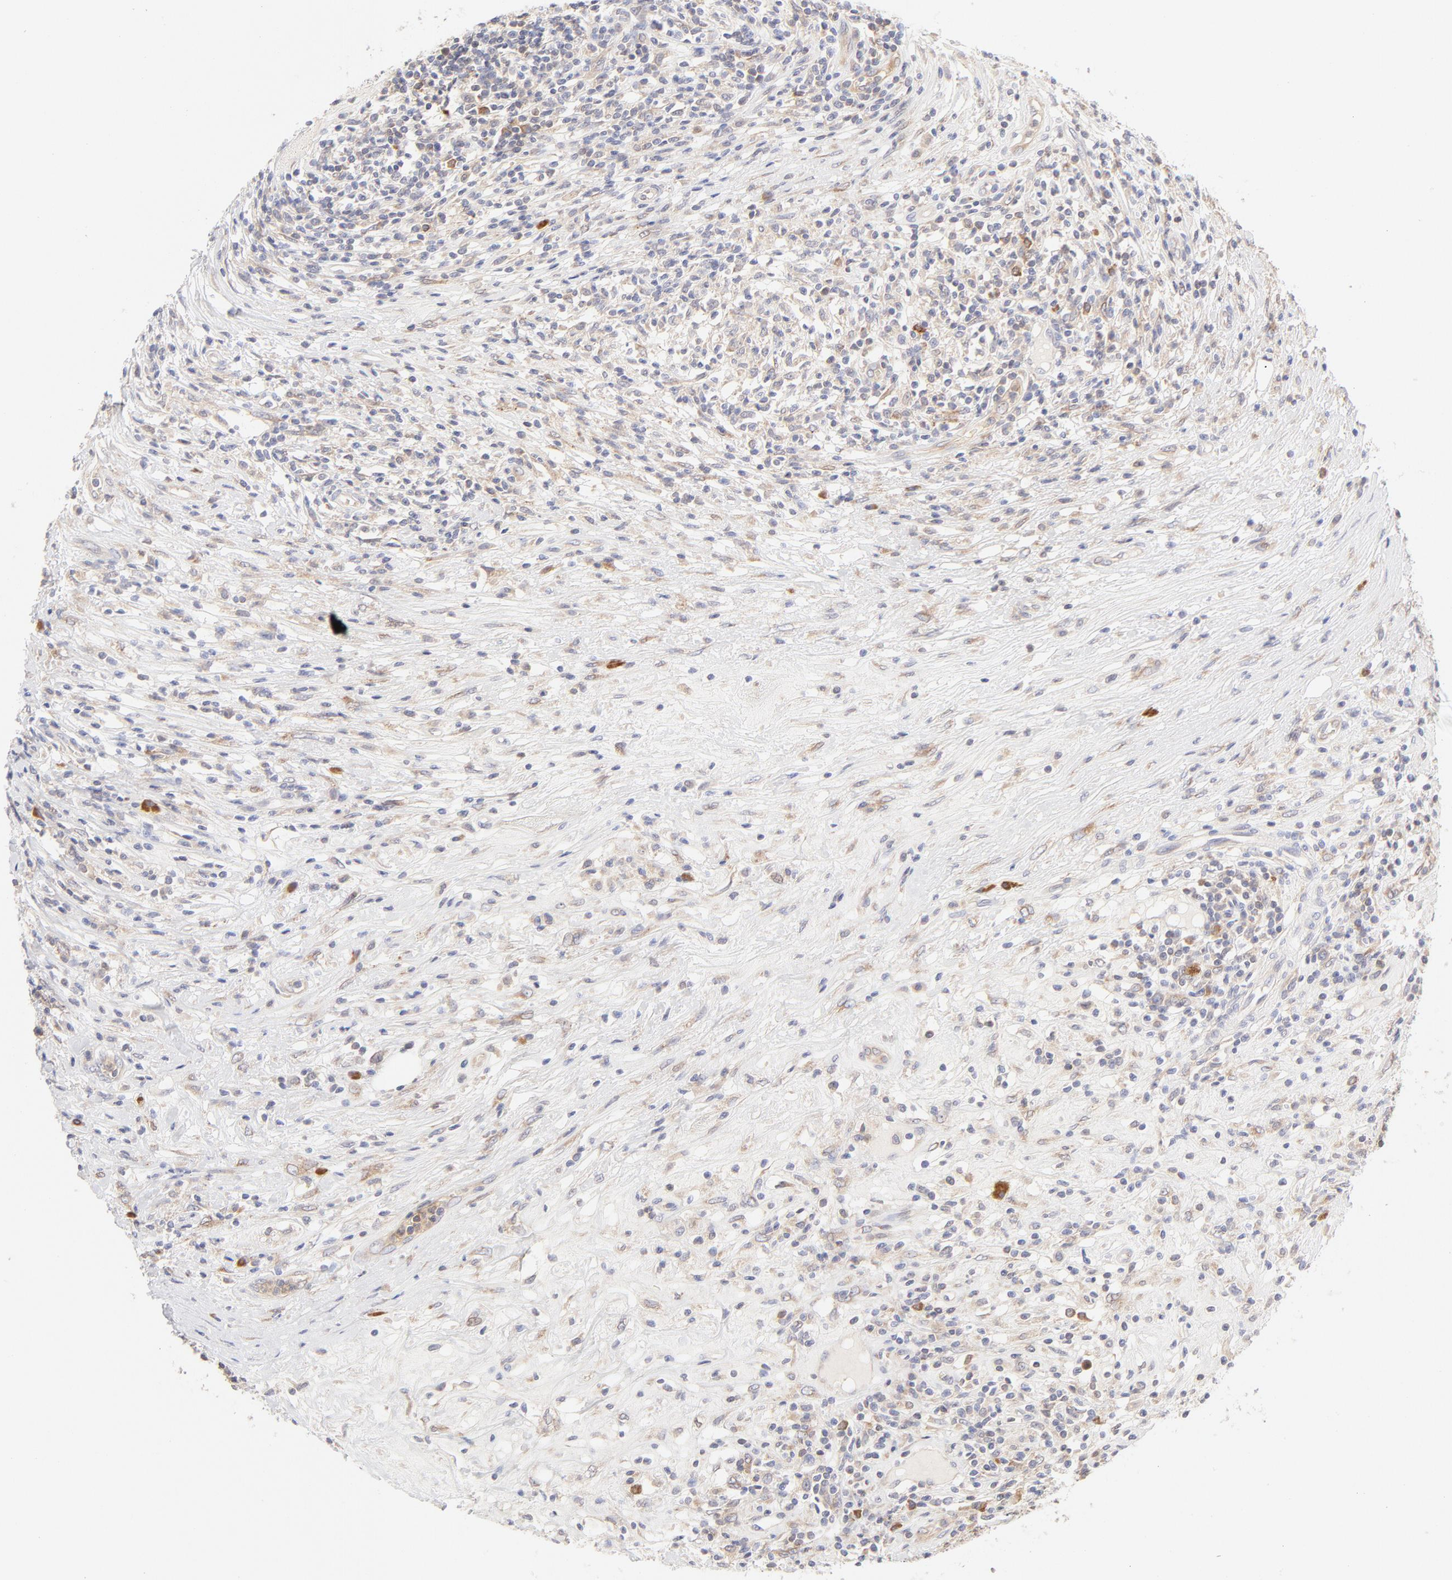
{"staining": {"intensity": "weak", "quantity": ">75%", "location": "cytoplasmic/membranous"}, "tissue": "lymphoma", "cell_type": "Tumor cells", "image_type": "cancer", "snomed": [{"axis": "morphology", "description": "Malignant lymphoma, non-Hodgkin's type, High grade"}, {"axis": "topography", "description": "Lymph node"}], "caption": "Lymphoma tissue demonstrates weak cytoplasmic/membranous positivity in about >75% of tumor cells, visualized by immunohistochemistry.", "gene": "RPS6KA1", "patient": {"sex": "female", "age": 84}}